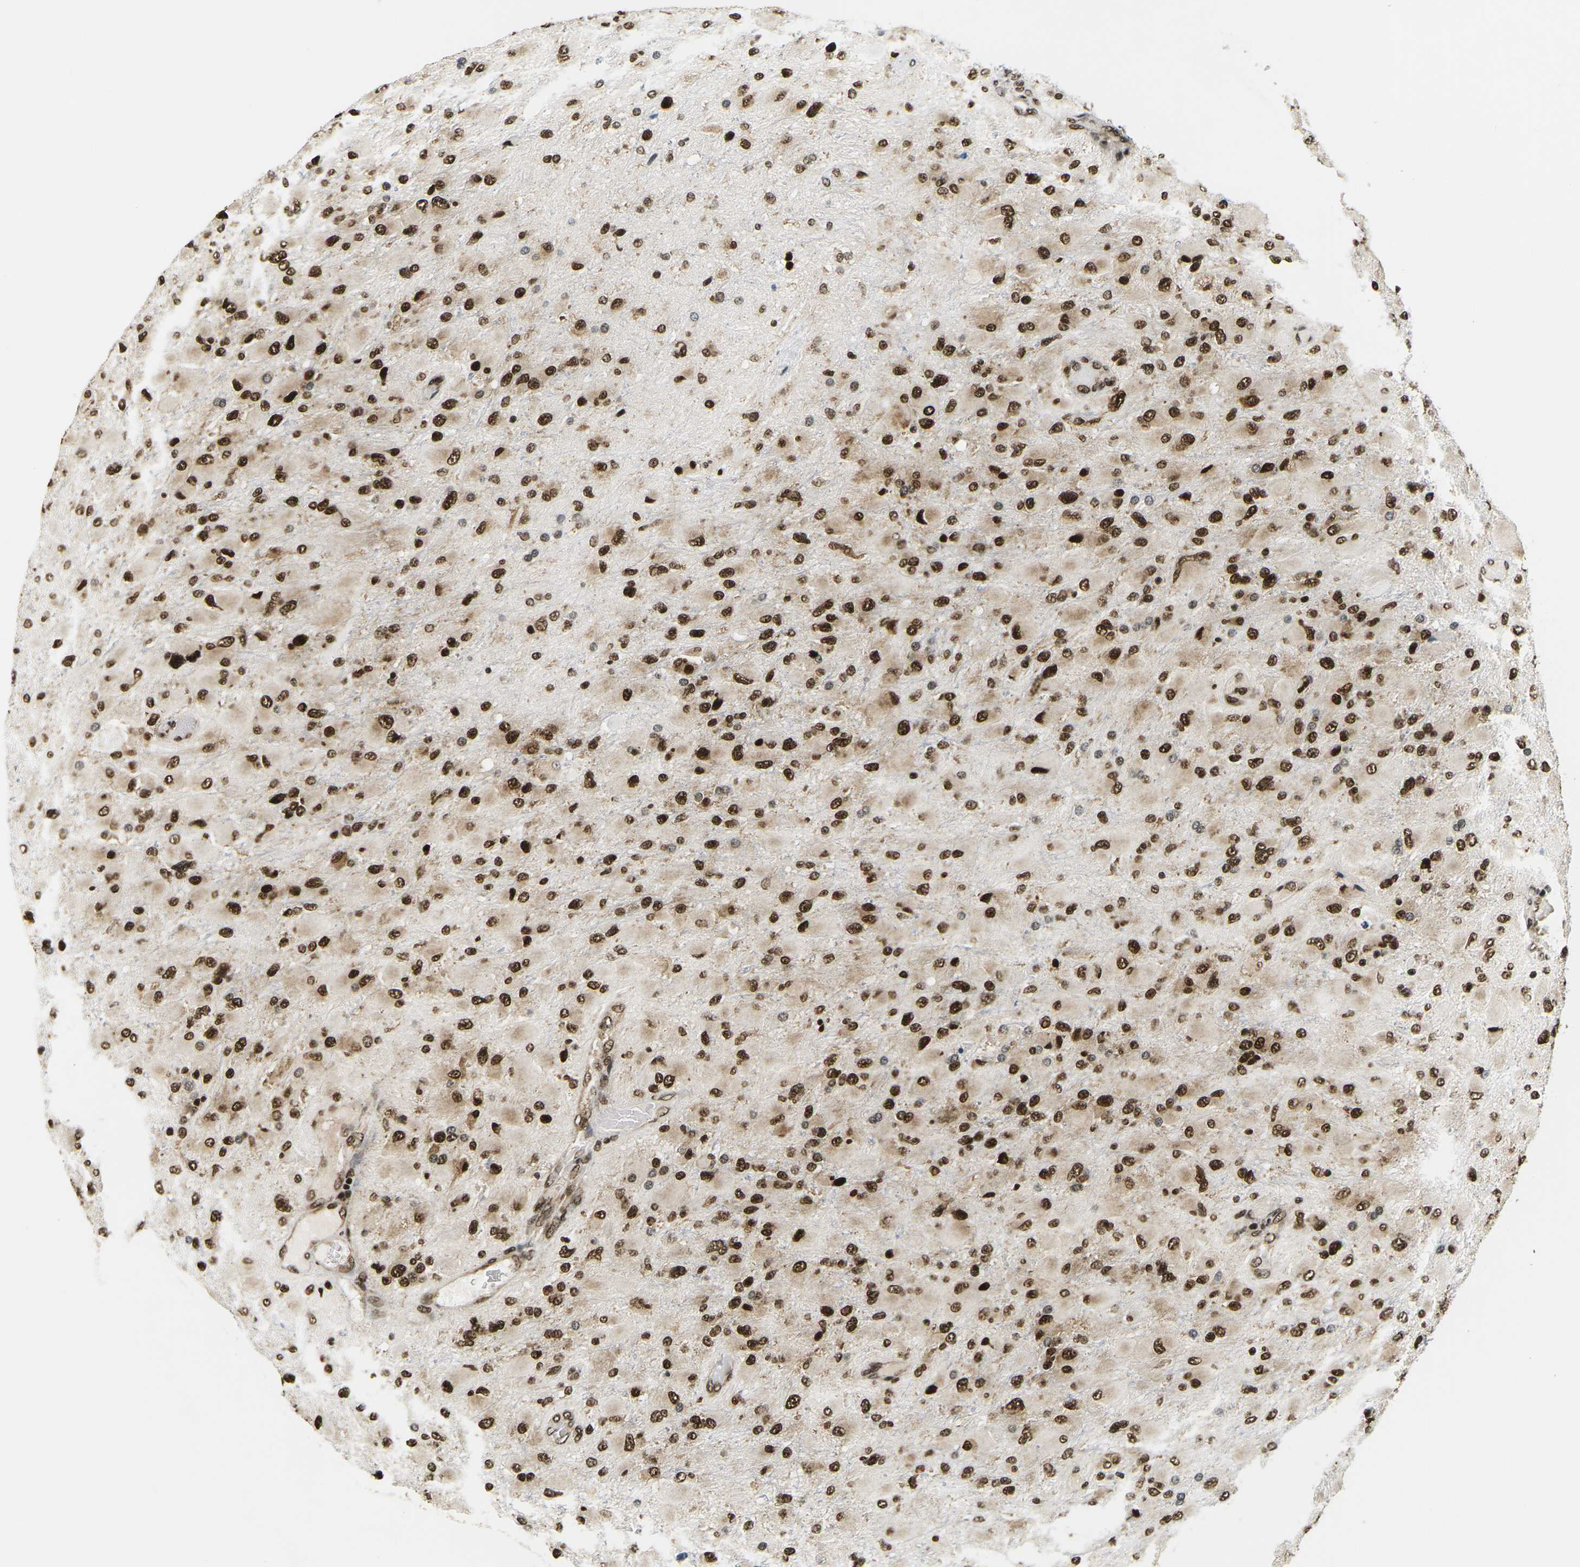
{"staining": {"intensity": "strong", "quantity": ">75%", "location": "nuclear"}, "tissue": "glioma", "cell_type": "Tumor cells", "image_type": "cancer", "snomed": [{"axis": "morphology", "description": "Glioma, malignant, High grade"}, {"axis": "topography", "description": "Cerebral cortex"}], "caption": "IHC photomicrograph of human glioma stained for a protein (brown), which reveals high levels of strong nuclear expression in approximately >75% of tumor cells.", "gene": "CELF1", "patient": {"sex": "female", "age": 36}}